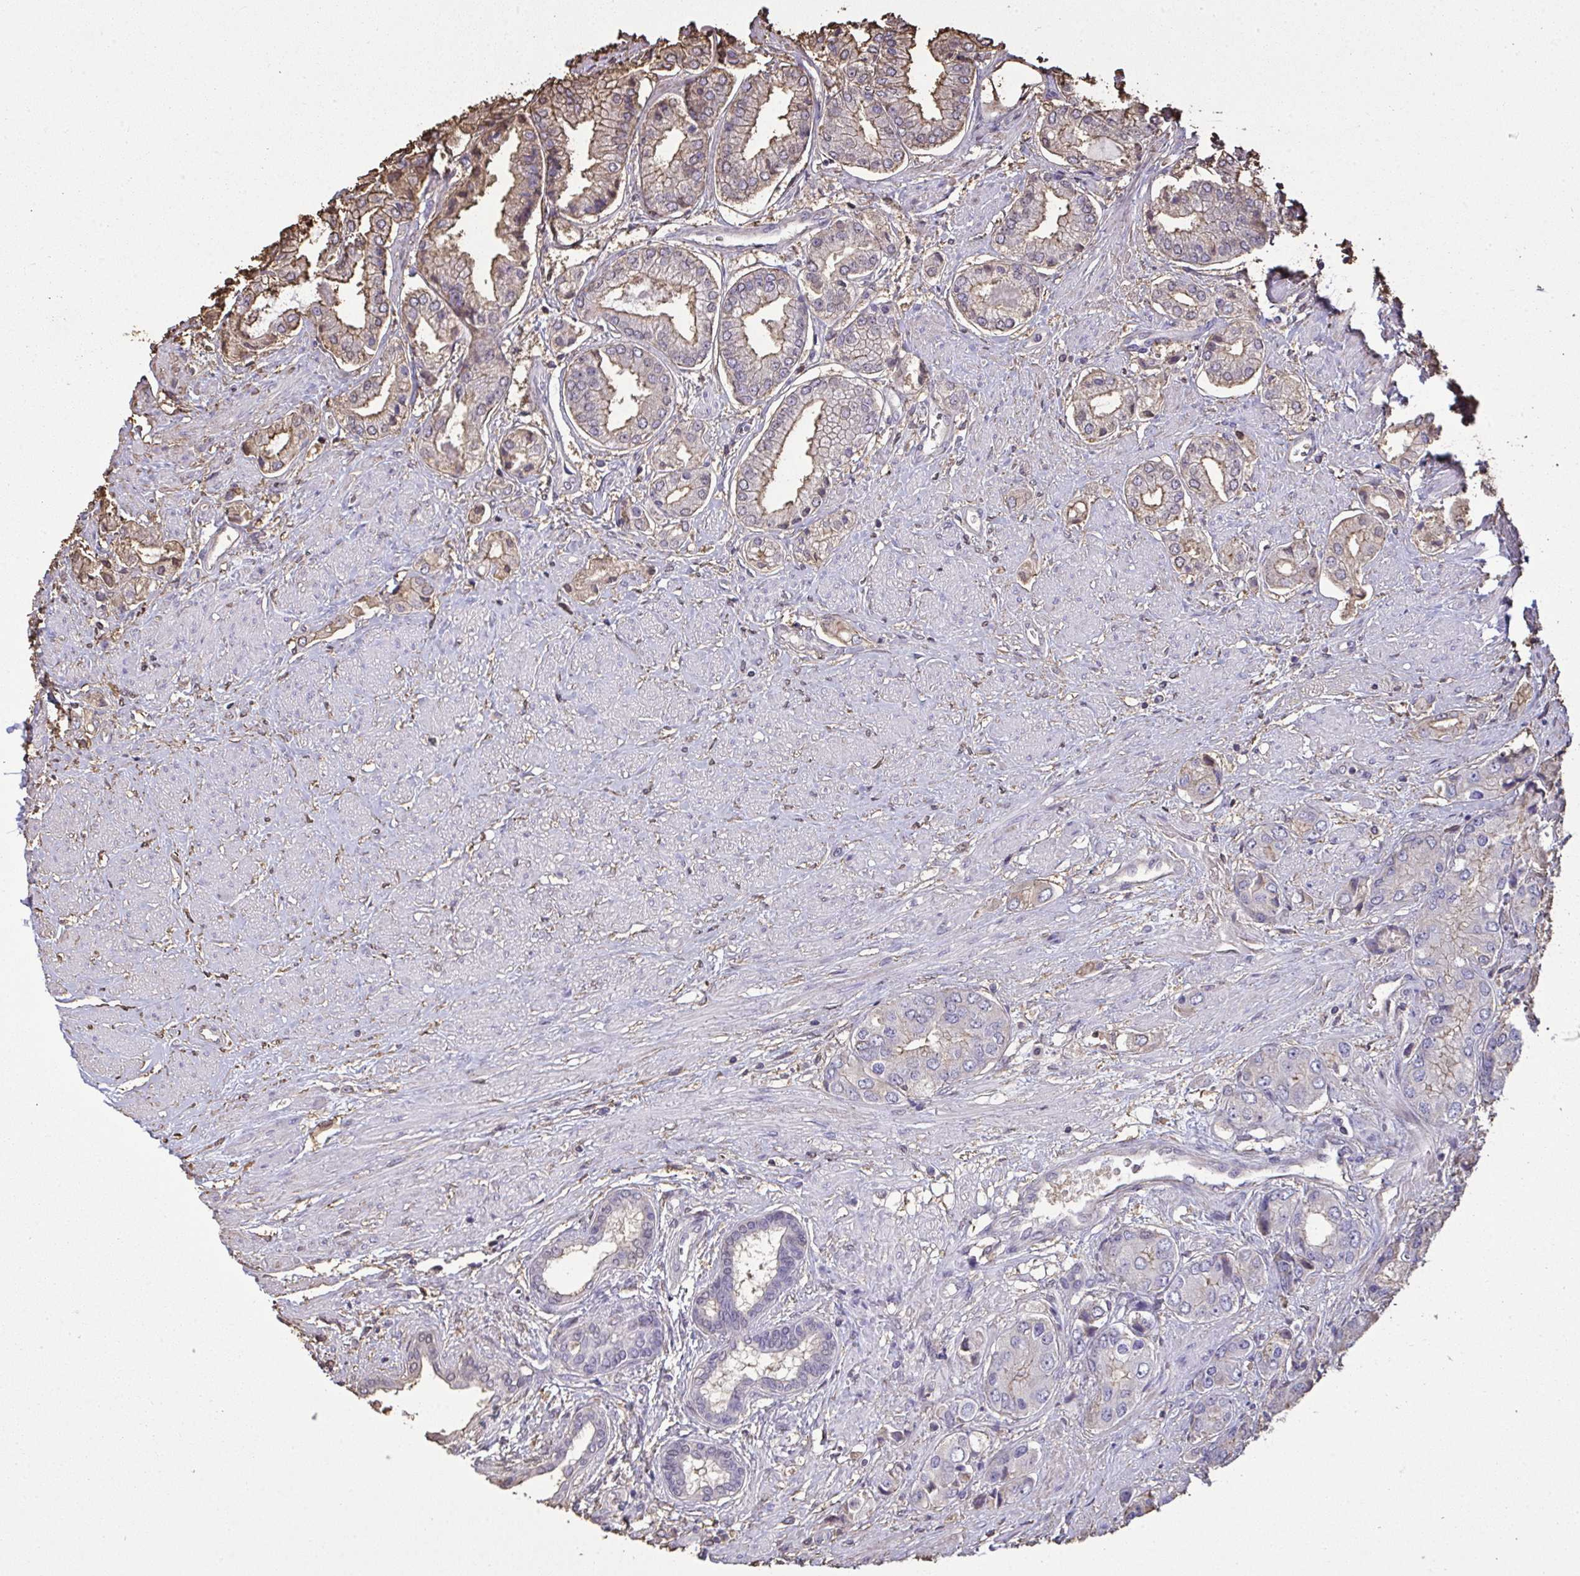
{"staining": {"intensity": "moderate", "quantity": "<25%", "location": "cytoplasmic/membranous"}, "tissue": "prostate cancer", "cell_type": "Tumor cells", "image_type": "cancer", "snomed": [{"axis": "morphology", "description": "Adenocarcinoma, Low grade"}, {"axis": "topography", "description": "Prostate"}], "caption": "Immunohistochemistry micrograph of neoplastic tissue: human prostate cancer stained using immunohistochemistry (IHC) exhibits low levels of moderate protein expression localized specifically in the cytoplasmic/membranous of tumor cells, appearing as a cytoplasmic/membranous brown color.", "gene": "ANXA5", "patient": {"sex": "male", "age": 69}}